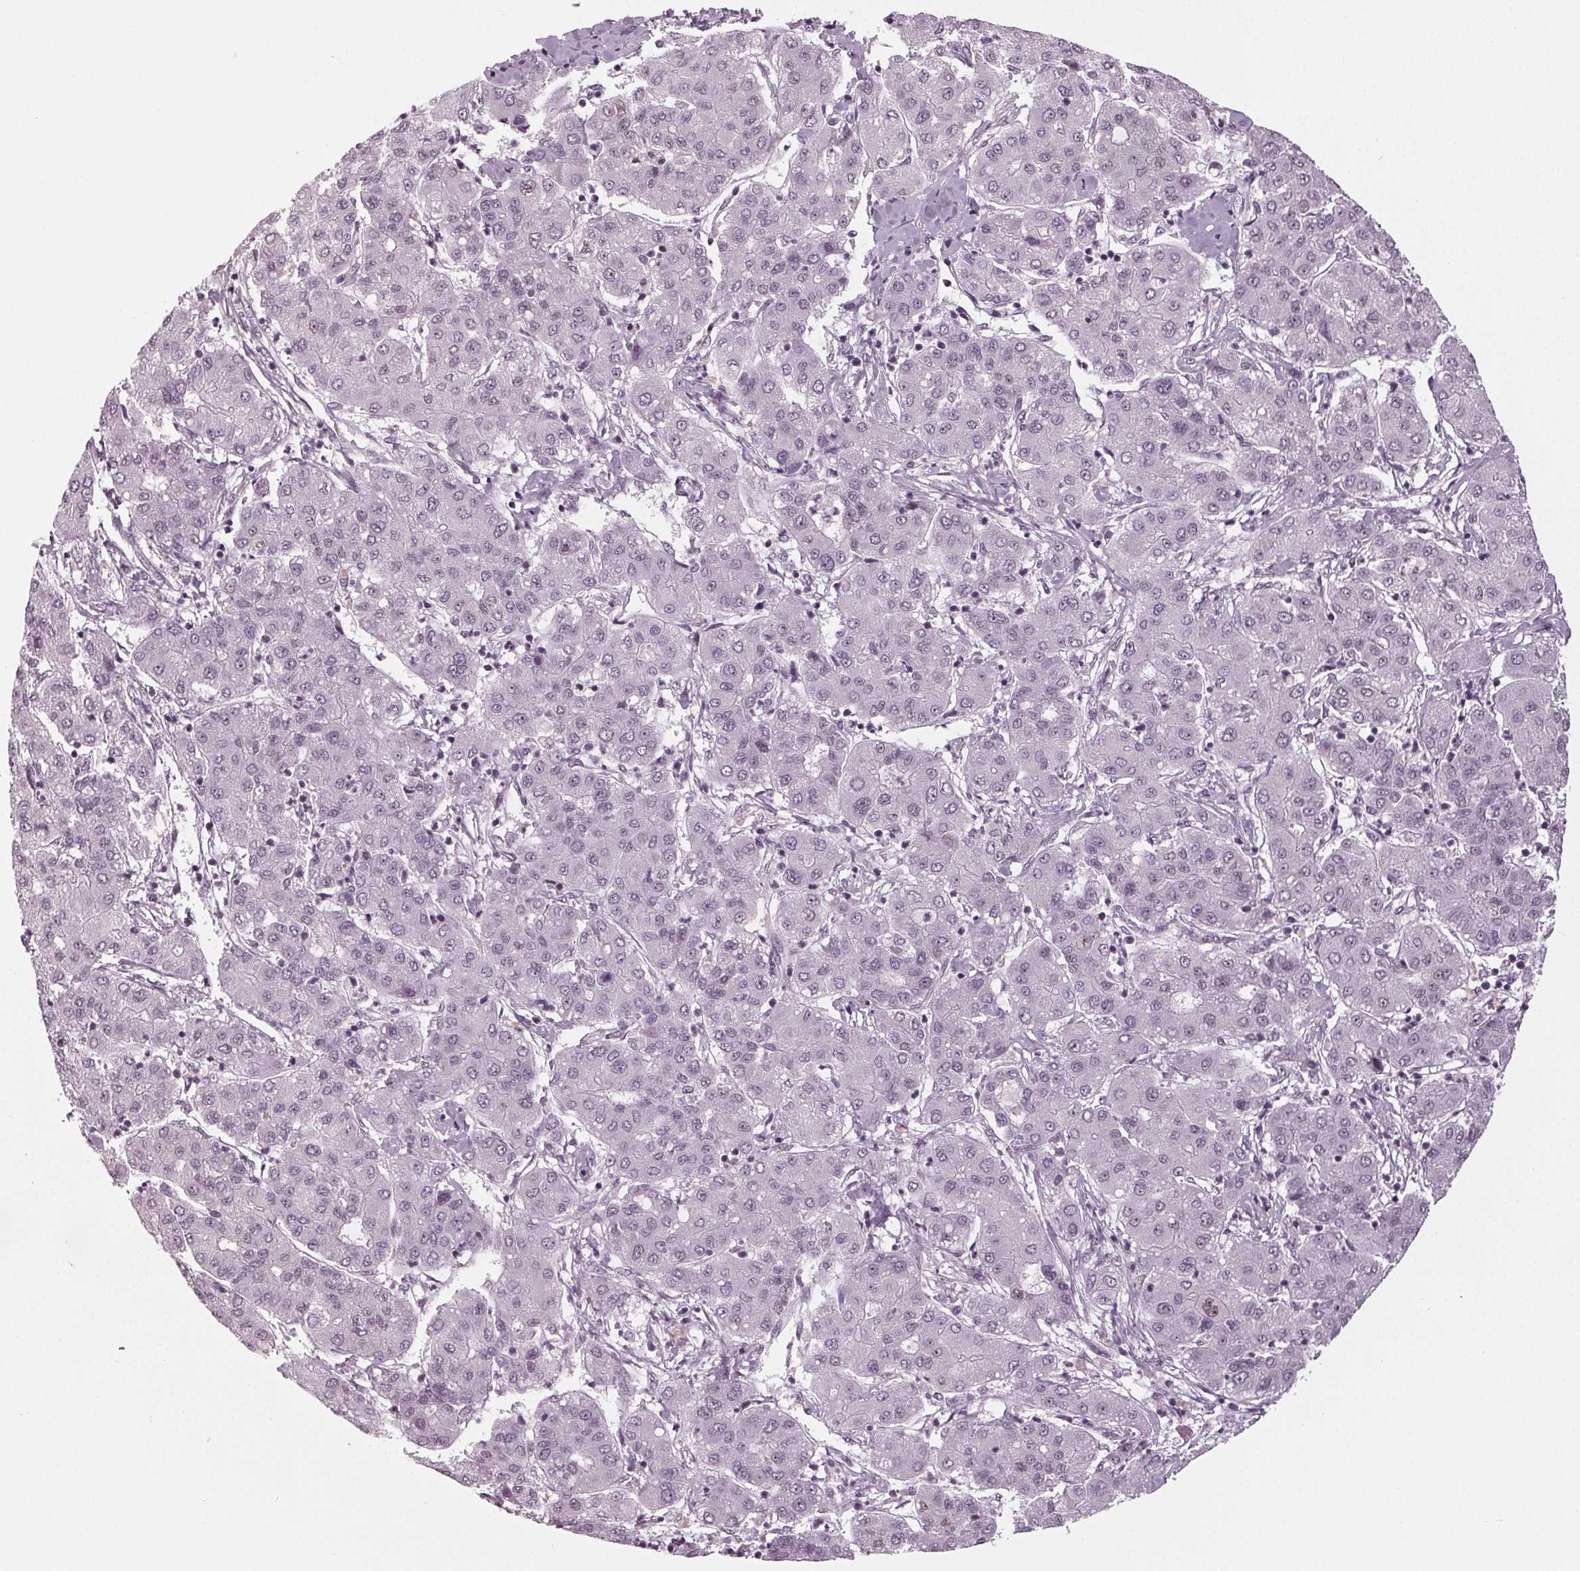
{"staining": {"intensity": "negative", "quantity": "none", "location": "none"}, "tissue": "liver cancer", "cell_type": "Tumor cells", "image_type": "cancer", "snomed": [{"axis": "morphology", "description": "Carcinoma, Hepatocellular, NOS"}, {"axis": "topography", "description": "Liver"}], "caption": "IHC photomicrograph of neoplastic tissue: human liver cancer stained with DAB demonstrates no significant protein staining in tumor cells.", "gene": "DDX41", "patient": {"sex": "male", "age": 65}}